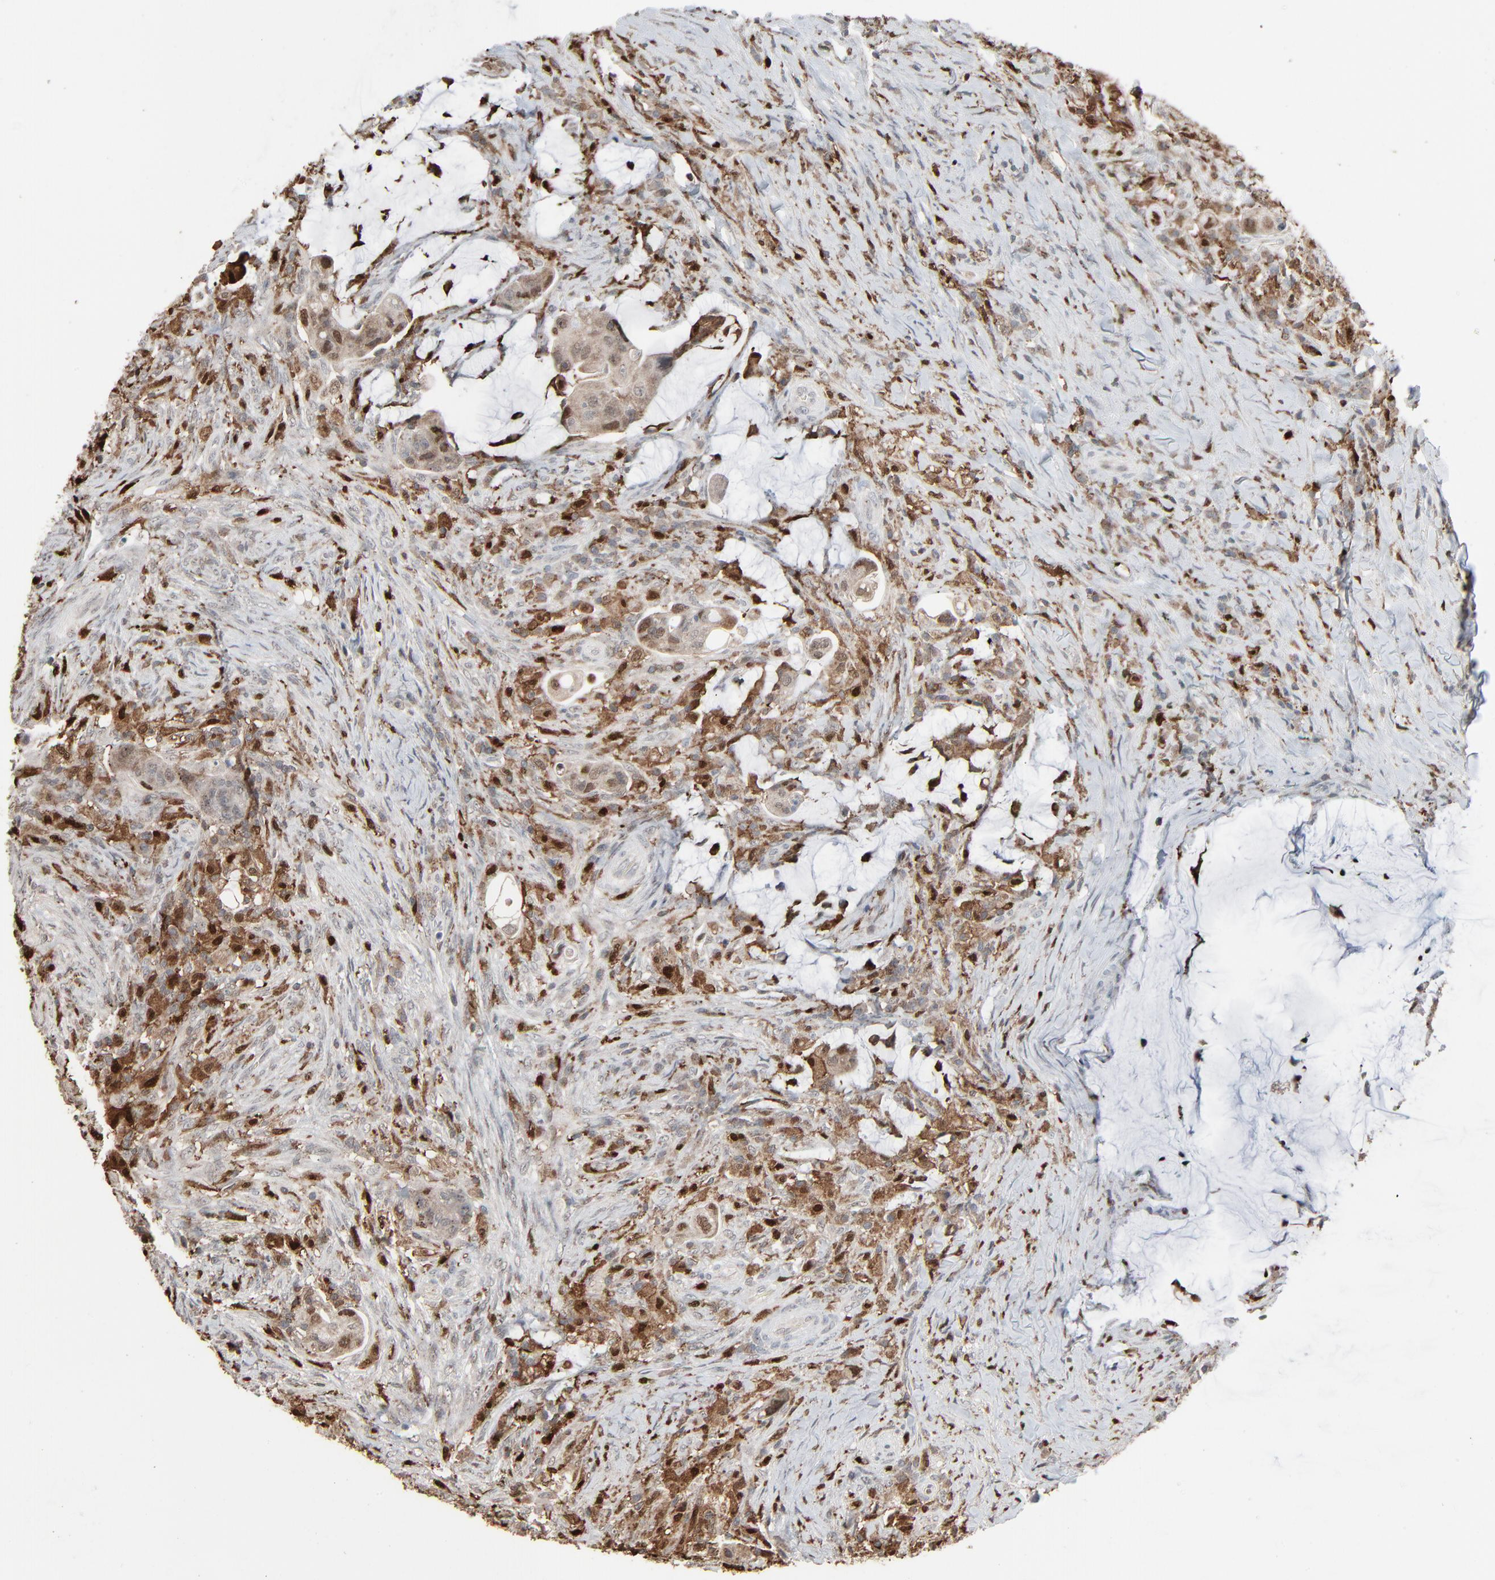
{"staining": {"intensity": "weak", "quantity": ">75%", "location": "cytoplasmic/membranous"}, "tissue": "colorectal cancer", "cell_type": "Tumor cells", "image_type": "cancer", "snomed": [{"axis": "morphology", "description": "Adenocarcinoma, NOS"}, {"axis": "topography", "description": "Rectum"}], "caption": "This histopathology image exhibits immunohistochemistry staining of adenocarcinoma (colorectal), with low weak cytoplasmic/membranous staining in approximately >75% of tumor cells.", "gene": "DOCK8", "patient": {"sex": "female", "age": 71}}